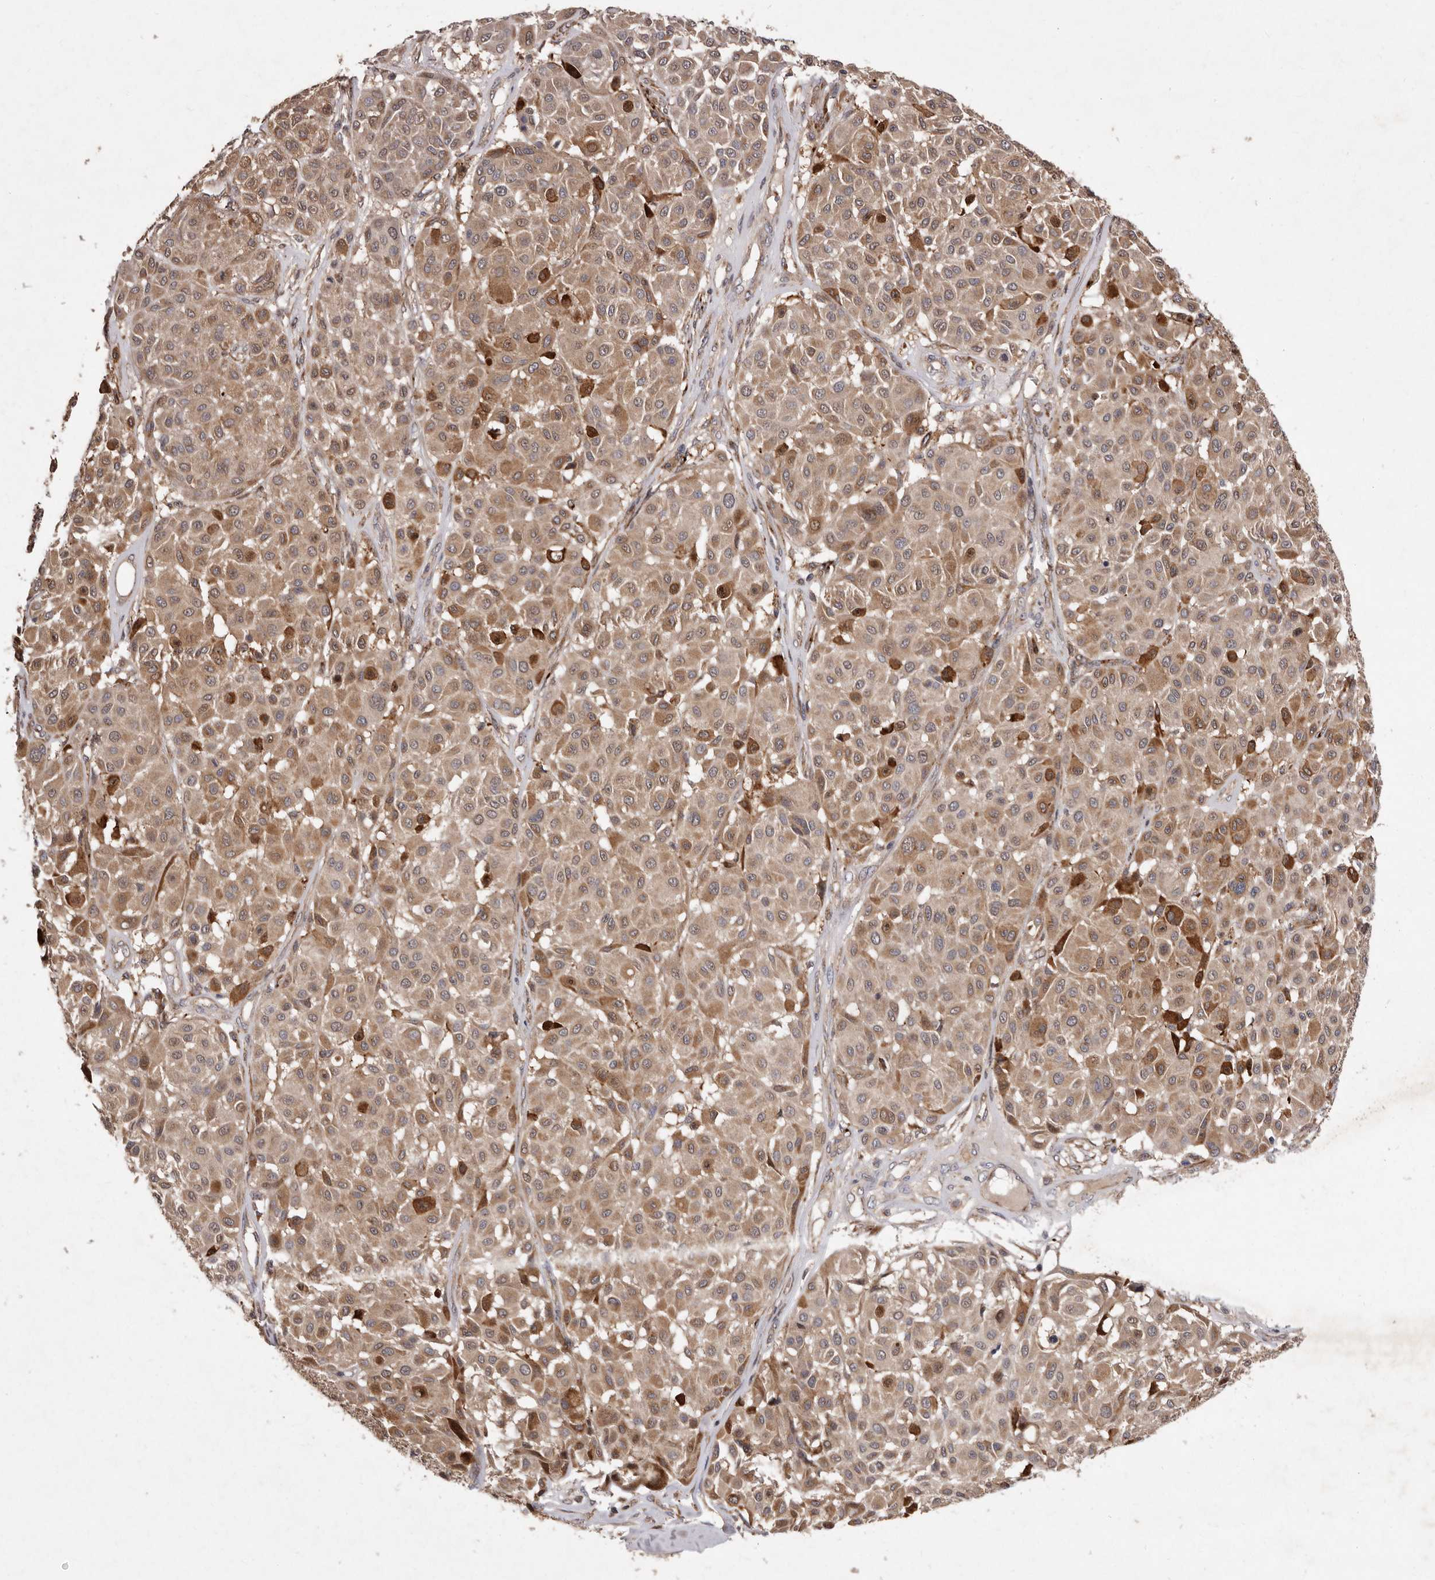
{"staining": {"intensity": "moderate", "quantity": ">75%", "location": "cytoplasmic/membranous"}, "tissue": "melanoma", "cell_type": "Tumor cells", "image_type": "cancer", "snomed": [{"axis": "morphology", "description": "Malignant melanoma, Metastatic site"}, {"axis": "topography", "description": "Soft tissue"}], "caption": "Melanoma stained with DAB (3,3'-diaminobenzidine) IHC displays medium levels of moderate cytoplasmic/membranous positivity in about >75% of tumor cells. (Brightfield microscopy of DAB IHC at high magnification).", "gene": "FLAD1", "patient": {"sex": "male", "age": 41}}